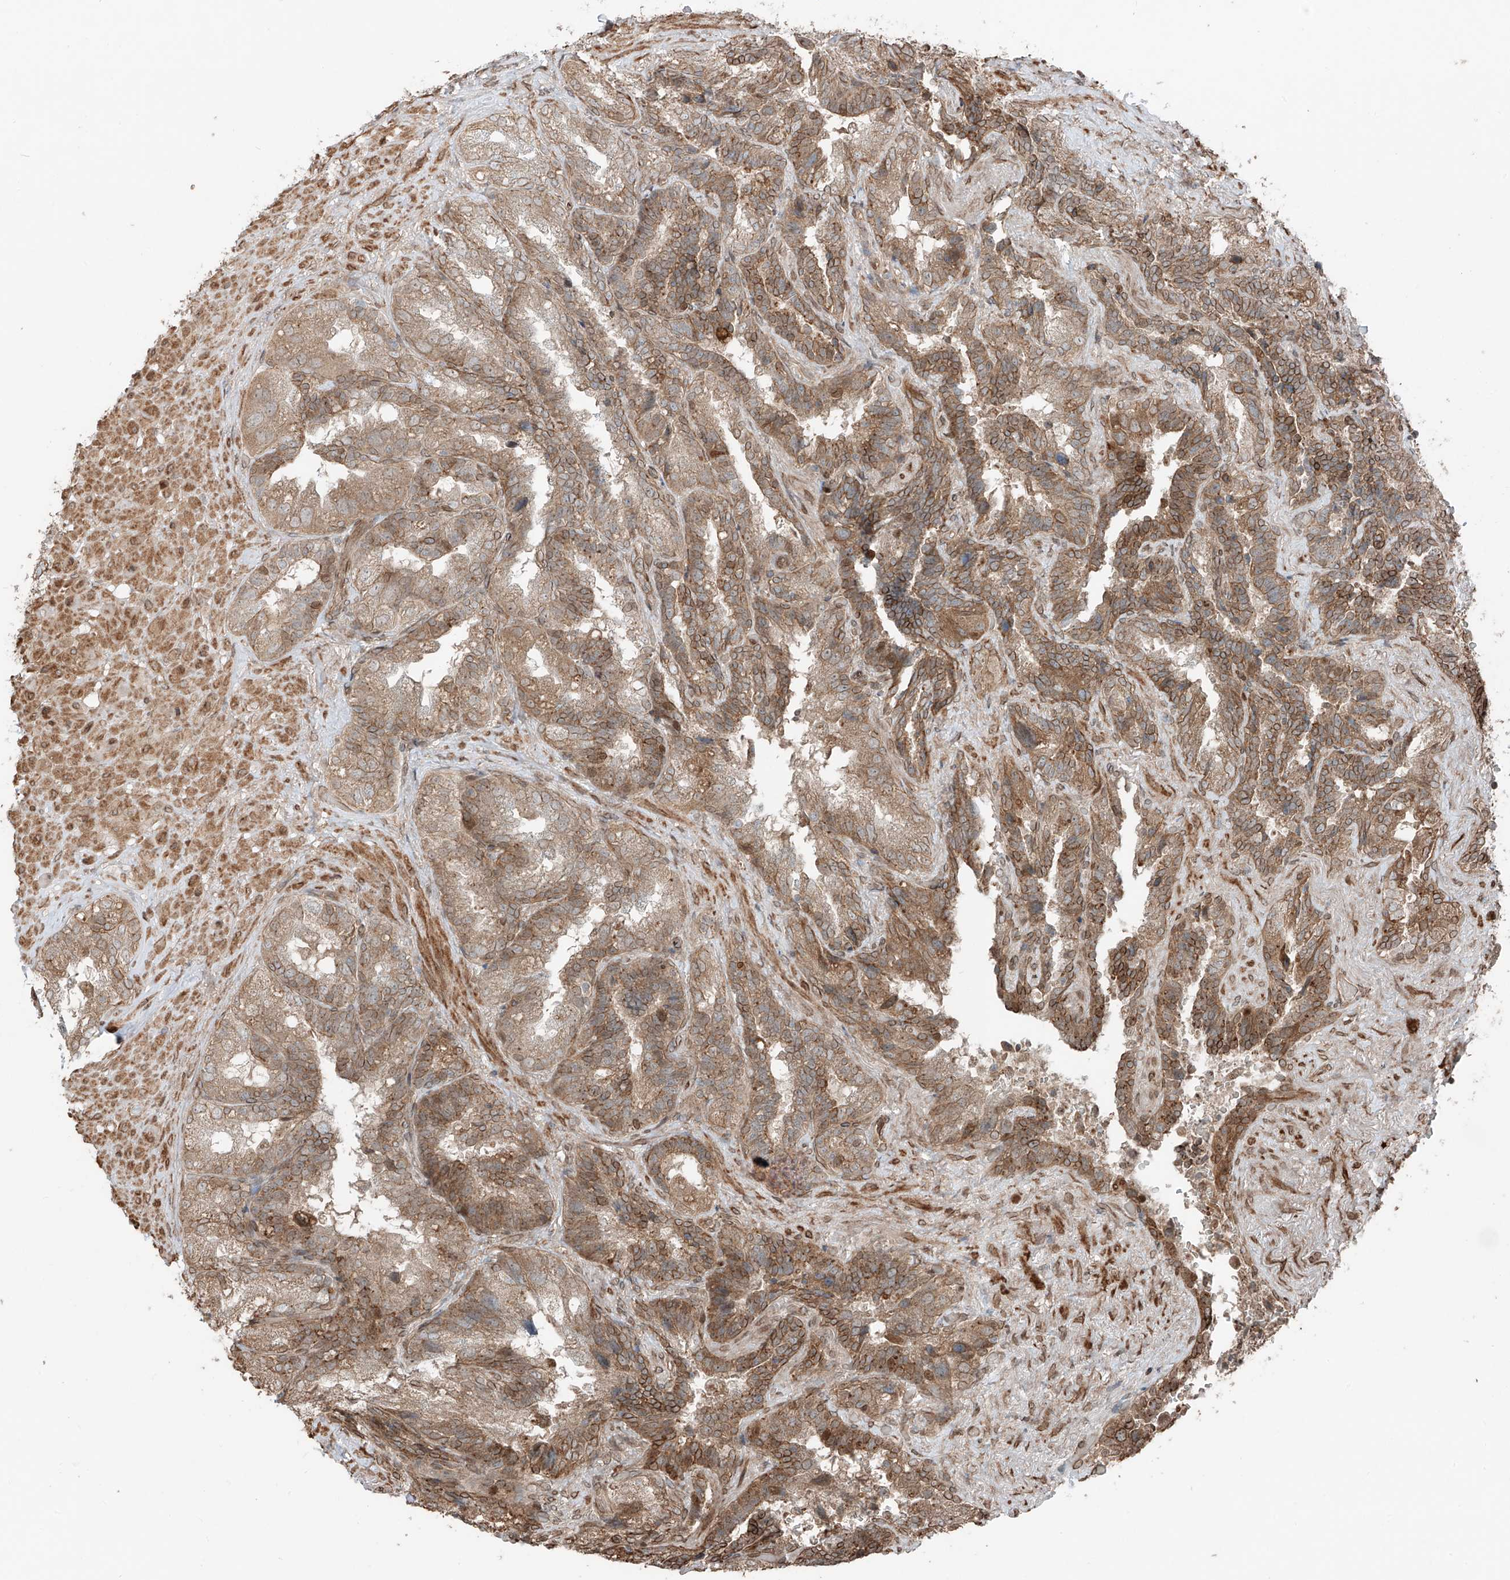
{"staining": {"intensity": "moderate", "quantity": ">75%", "location": "cytoplasmic/membranous,nuclear"}, "tissue": "seminal vesicle", "cell_type": "Glandular cells", "image_type": "normal", "snomed": [{"axis": "morphology", "description": "Normal tissue, NOS"}, {"axis": "topography", "description": "Seminal veicle"}, {"axis": "topography", "description": "Peripheral nerve tissue"}], "caption": "Seminal vesicle stained with IHC shows moderate cytoplasmic/membranous,nuclear staining in approximately >75% of glandular cells.", "gene": "CEP162", "patient": {"sex": "male", "age": 63}}